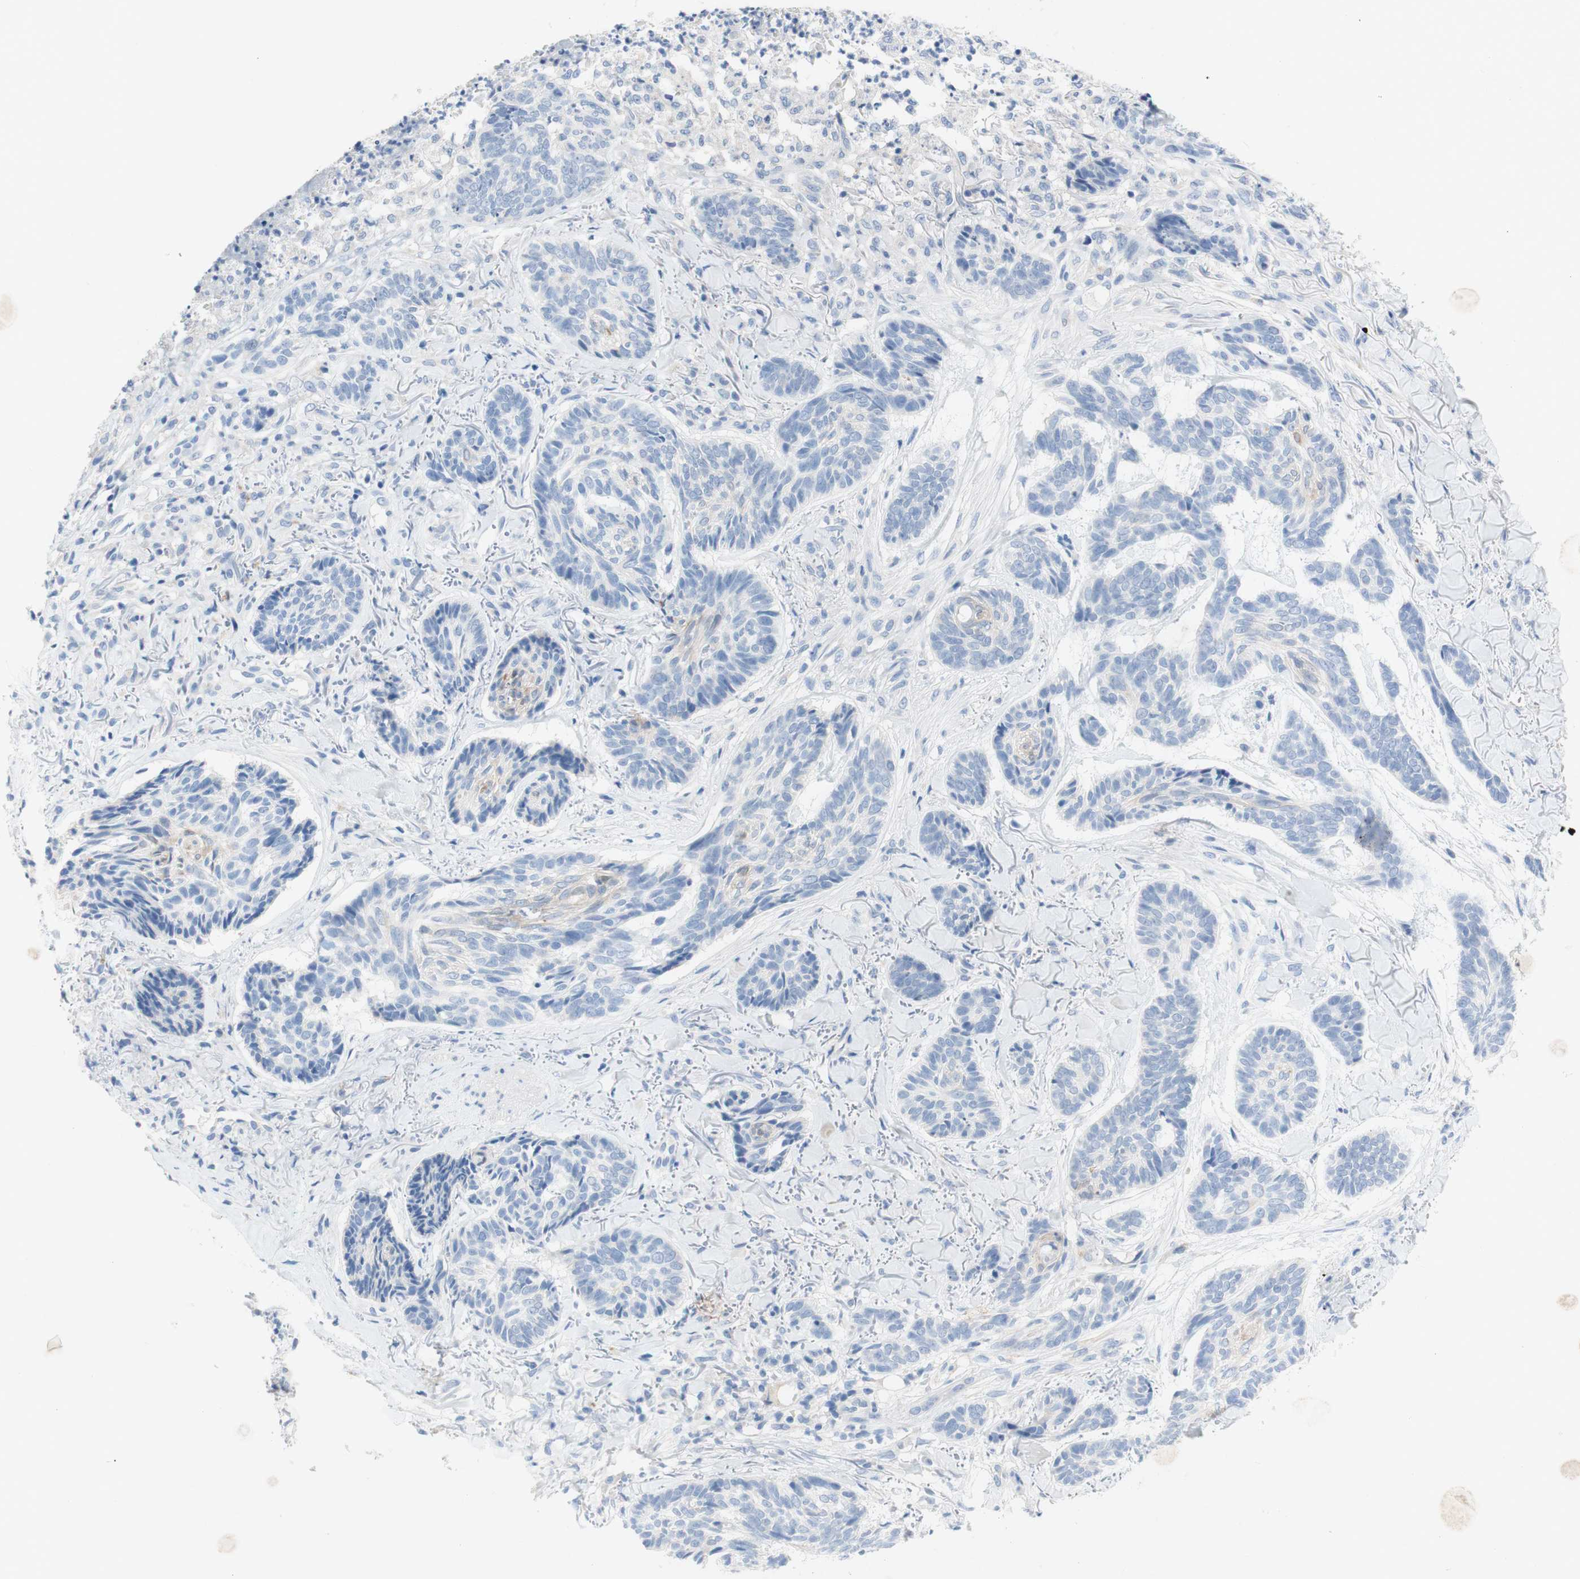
{"staining": {"intensity": "negative", "quantity": "none", "location": "none"}, "tissue": "skin cancer", "cell_type": "Tumor cells", "image_type": "cancer", "snomed": [{"axis": "morphology", "description": "Basal cell carcinoma"}, {"axis": "topography", "description": "Skin"}], "caption": "Immunohistochemistry (IHC) image of basal cell carcinoma (skin) stained for a protein (brown), which demonstrates no expression in tumor cells. (DAB immunohistochemistry (IHC), high magnification).", "gene": "POLR2J3", "patient": {"sex": "male", "age": 43}}